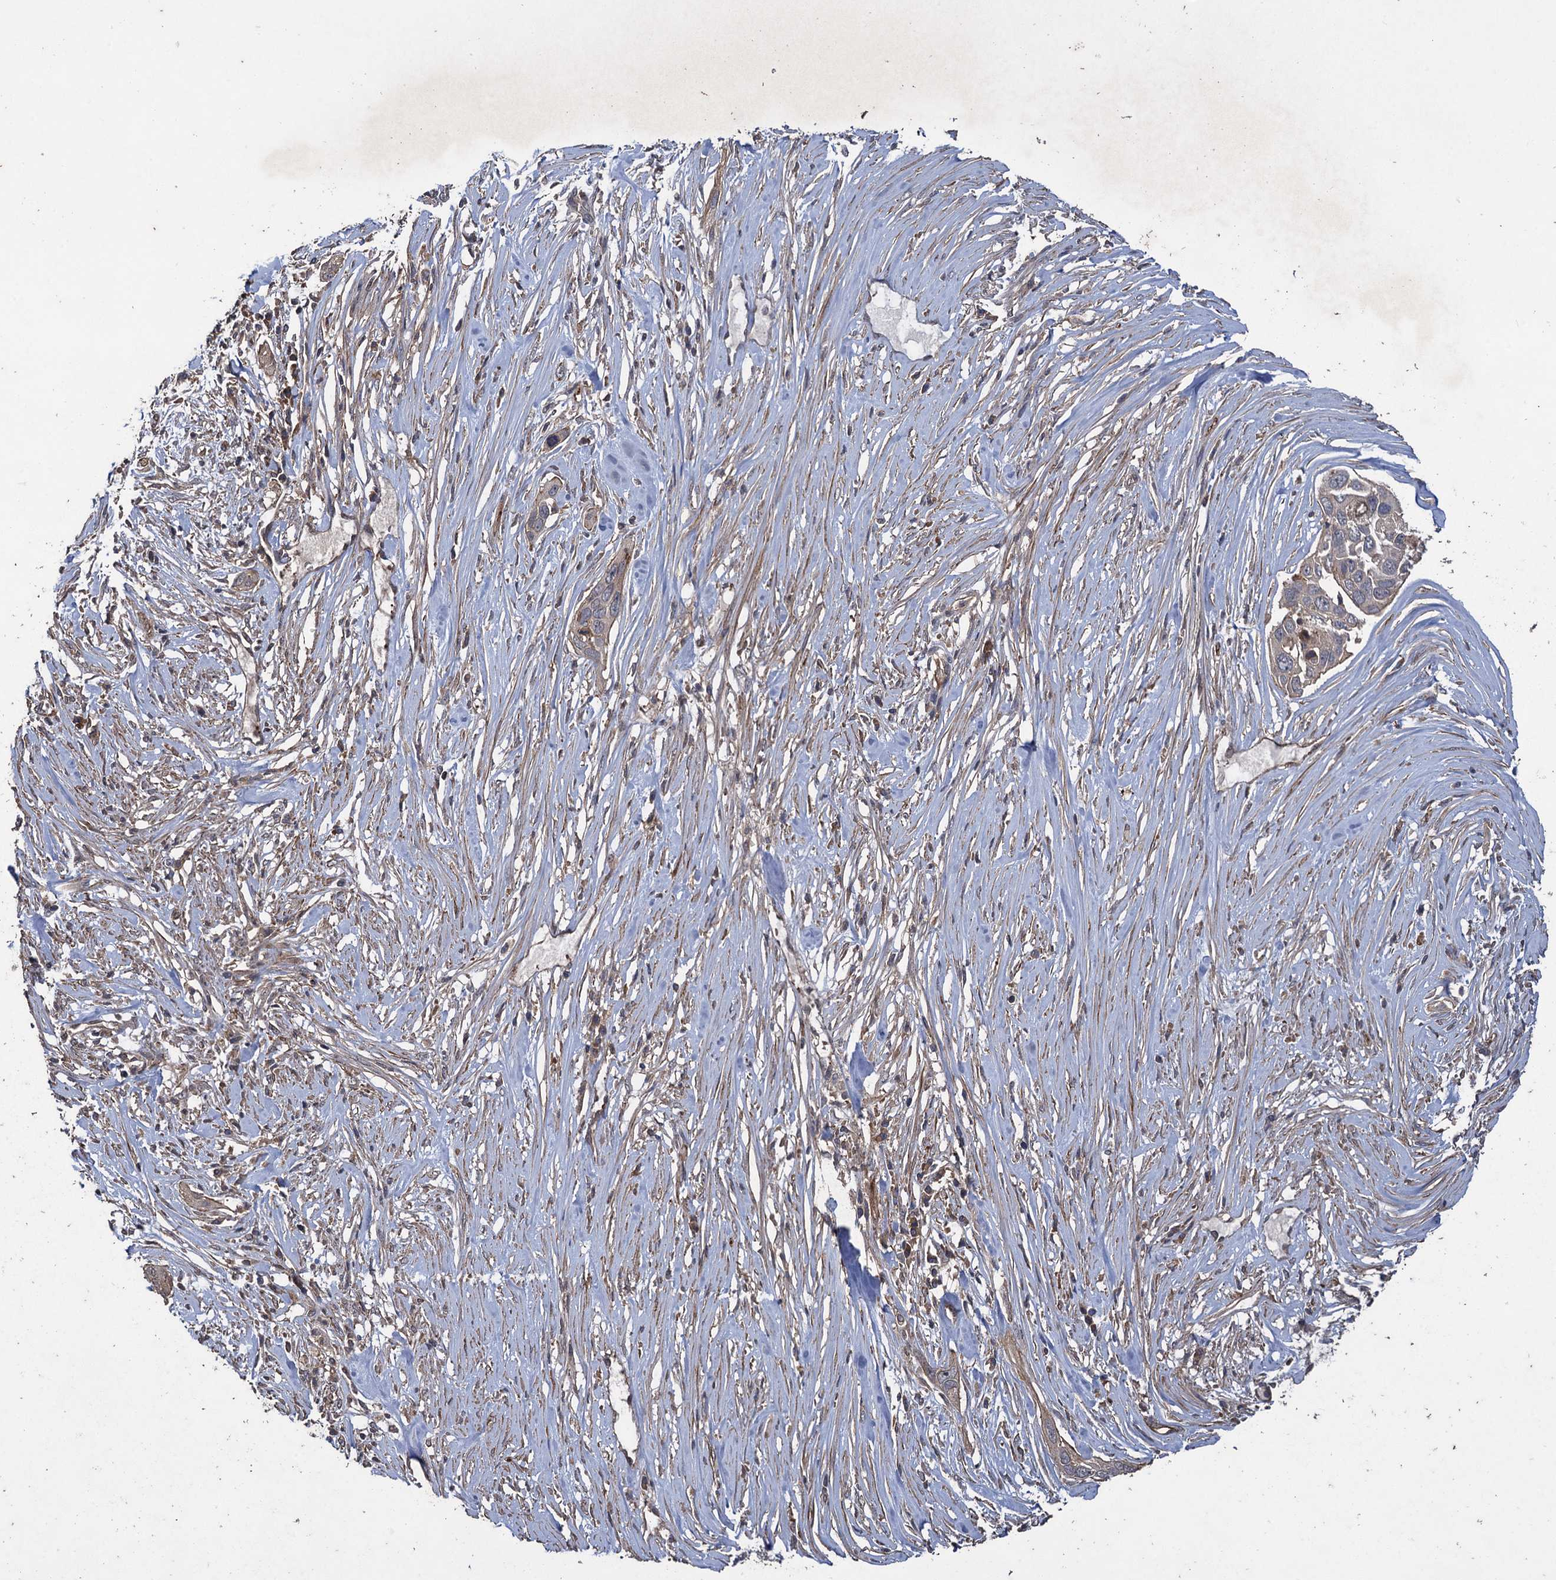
{"staining": {"intensity": "negative", "quantity": "none", "location": "none"}, "tissue": "pancreatic cancer", "cell_type": "Tumor cells", "image_type": "cancer", "snomed": [{"axis": "morphology", "description": "Adenocarcinoma, NOS"}, {"axis": "topography", "description": "Pancreas"}], "caption": "Tumor cells show no significant expression in adenocarcinoma (pancreatic).", "gene": "TXNDC11", "patient": {"sex": "female", "age": 60}}